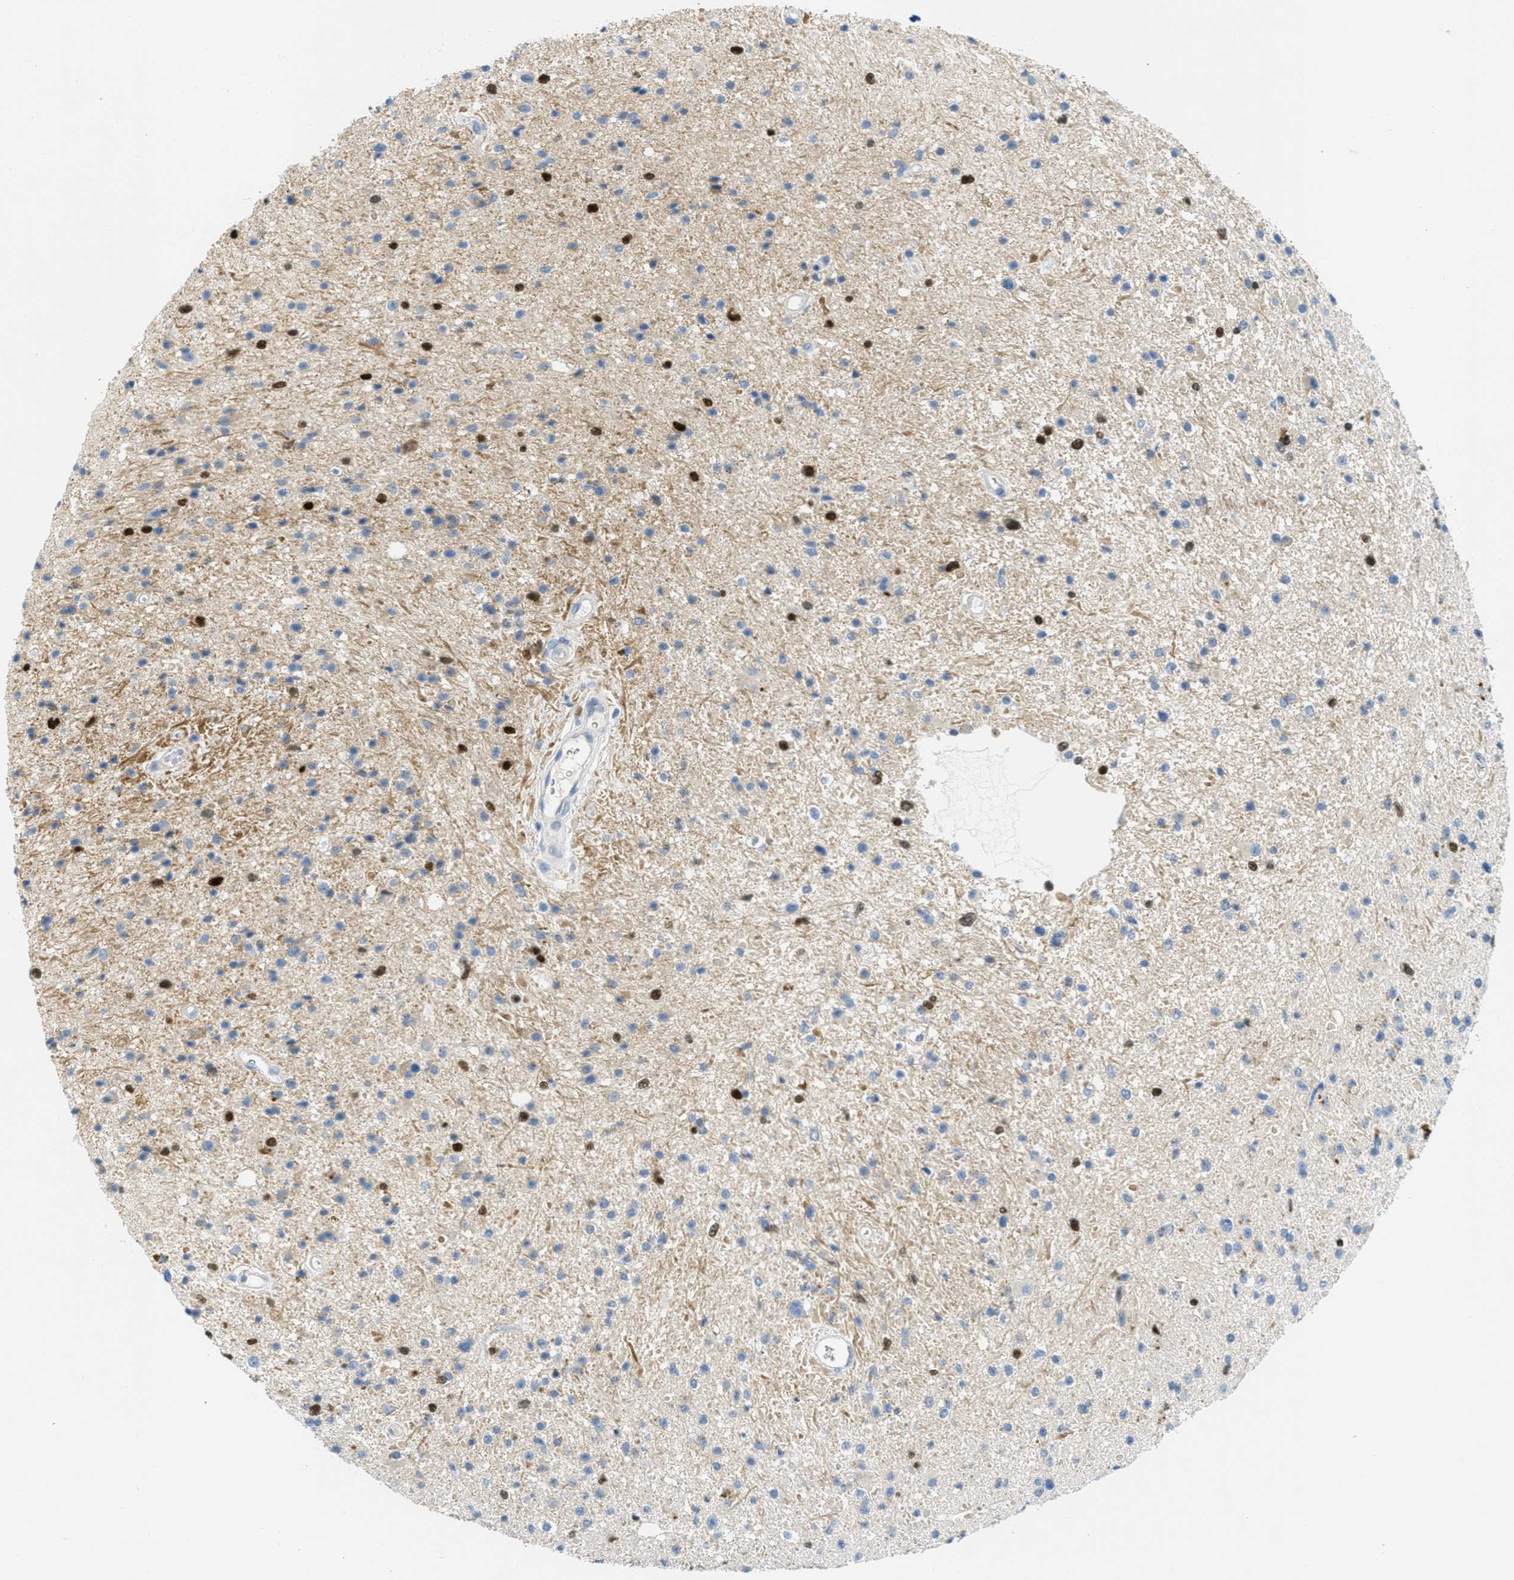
{"staining": {"intensity": "strong", "quantity": "<25%", "location": "nuclear"}, "tissue": "glioma", "cell_type": "Tumor cells", "image_type": "cancer", "snomed": [{"axis": "morphology", "description": "Glioma, malignant, High grade"}, {"axis": "topography", "description": "Brain"}], "caption": "High-magnification brightfield microscopy of glioma stained with DAB (3,3'-diaminobenzidine) (brown) and counterstained with hematoxylin (blue). tumor cells exhibit strong nuclear staining is present in about<25% of cells.", "gene": "ORC6", "patient": {"sex": "male", "age": 33}}